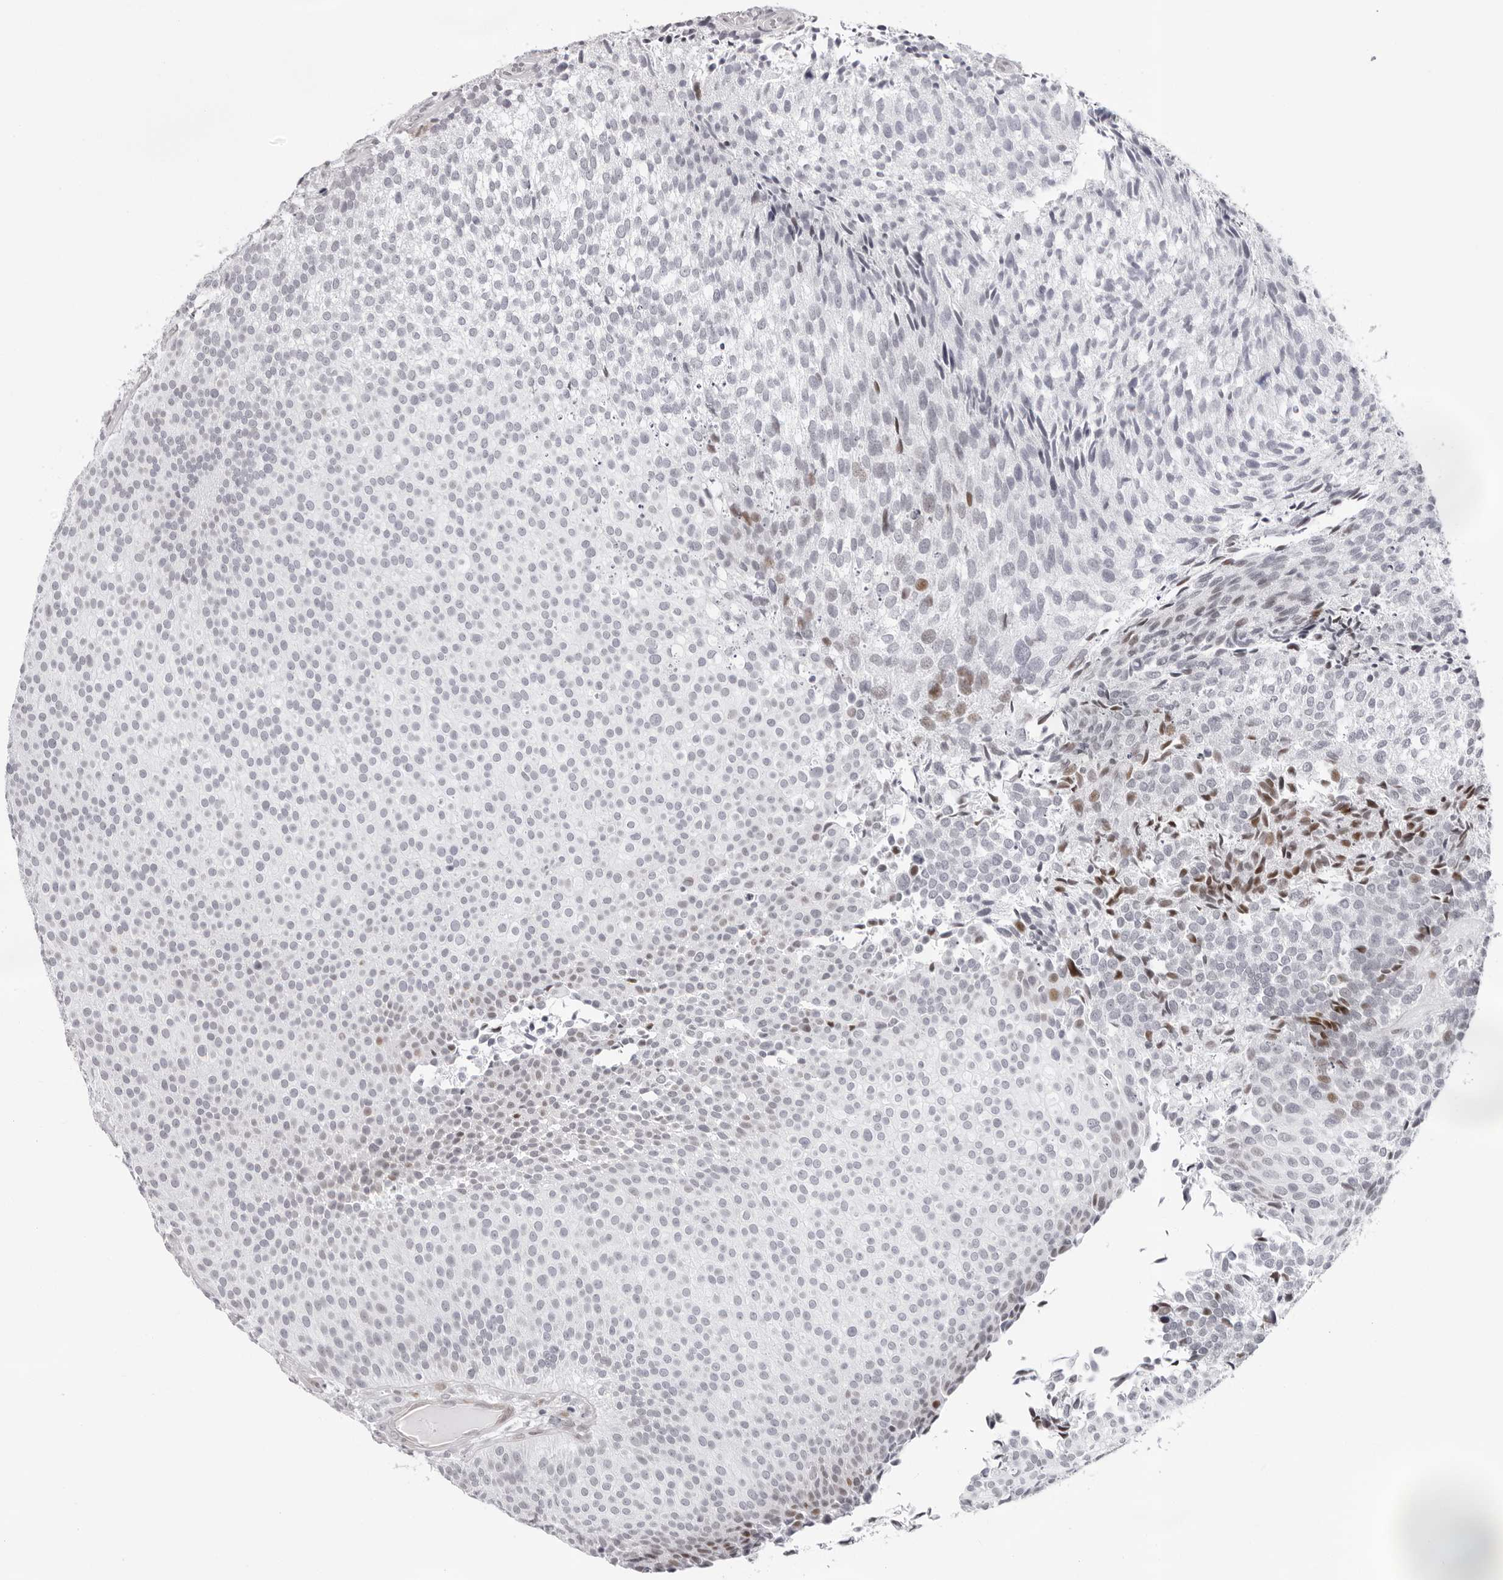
{"staining": {"intensity": "moderate", "quantity": "<25%", "location": "nuclear"}, "tissue": "urothelial cancer", "cell_type": "Tumor cells", "image_type": "cancer", "snomed": [{"axis": "morphology", "description": "Urothelial carcinoma, Low grade"}, {"axis": "topography", "description": "Urinary bladder"}], "caption": "Immunohistochemistry staining of urothelial cancer, which exhibits low levels of moderate nuclear expression in about <25% of tumor cells indicating moderate nuclear protein positivity. The staining was performed using DAB (brown) for protein detection and nuclei were counterstained in hematoxylin (blue).", "gene": "NTPCR", "patient": {"sex": "male", "age": 86}}